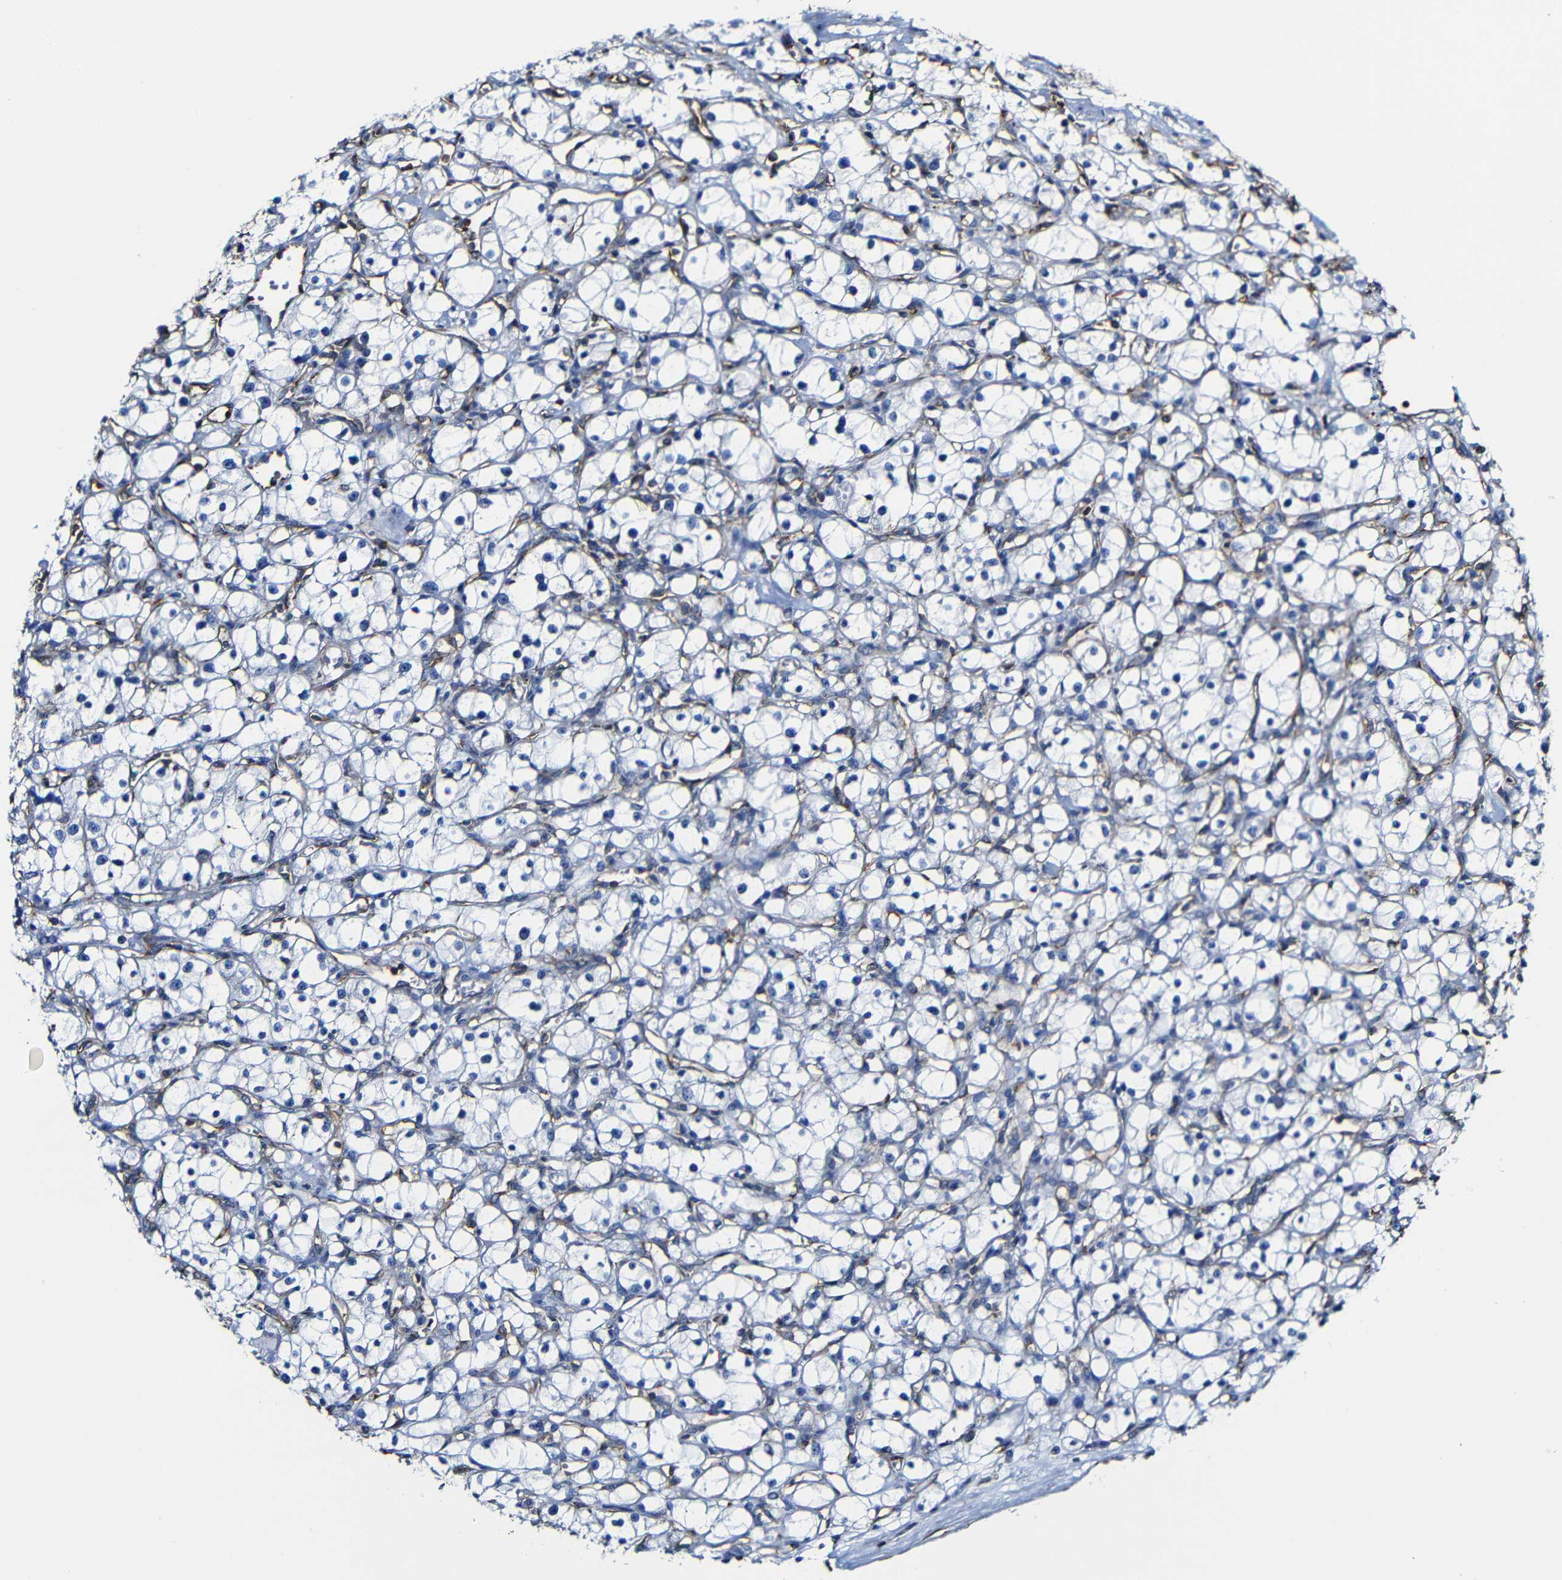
{"staining": {"intensity": "negative", "quantity": "none", "location": "none"}, "tissue": "renal cancer", "cell_type": "Tumor cells", "image_type": "cancer", "snomed": [{"axis": "morphology", "description": "Adenocarcinoma, NOS"}, {"axis": "topography", "description": "Kidney"}], "caption": "Immunohistochemistry (IHC) image of neoplastic tissue: renal cancer (adenocarcinoma) stained with DAB displays no significant protein expression in tumor cells.", "gene": "MSN", "patient": {"sex": "male", "age": 56}}